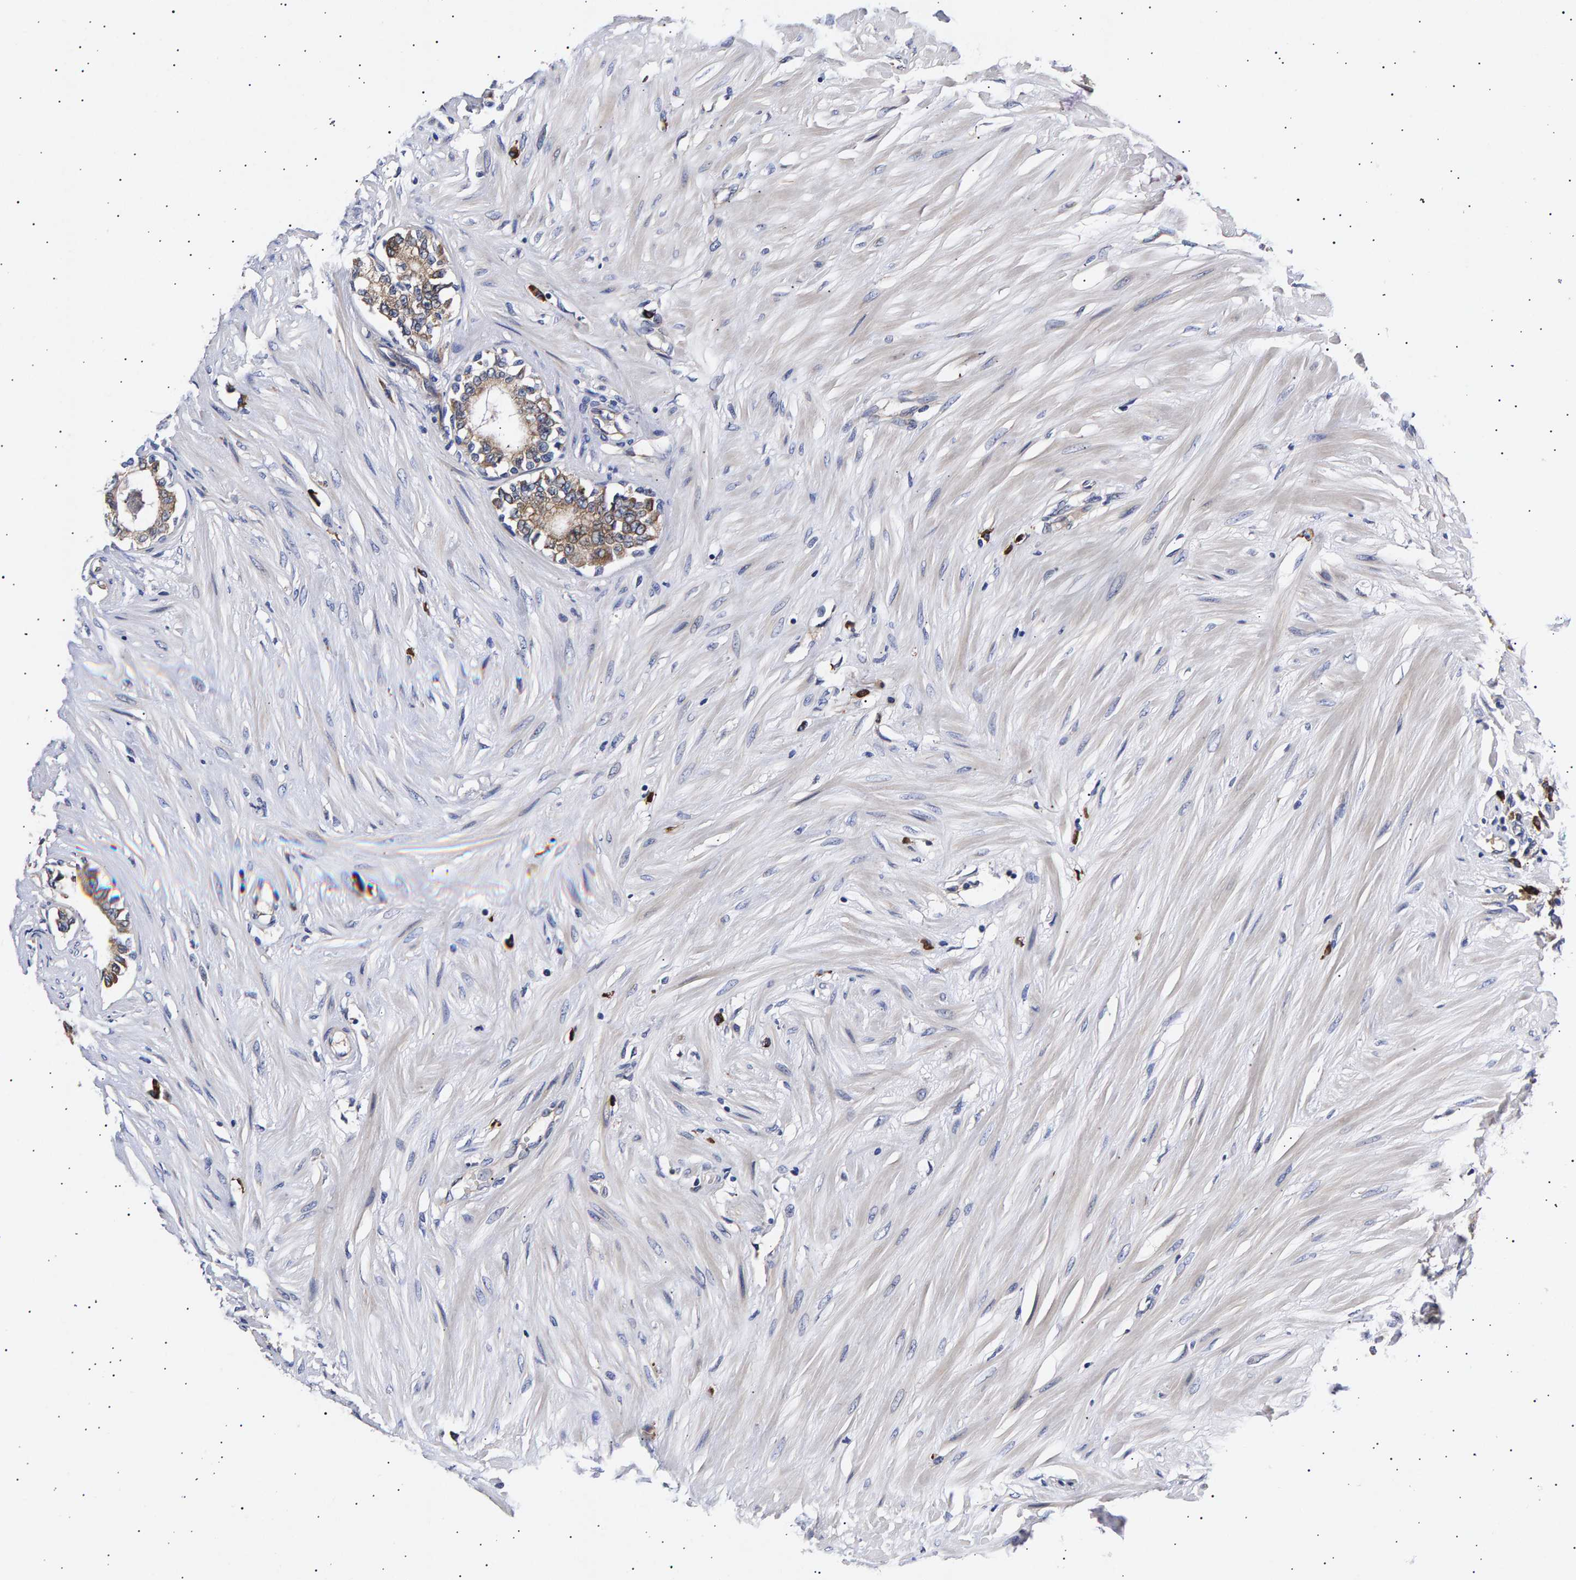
{"staining": {"intensity": "moderate", "quantity": ">75%", "location": "cytoplasmic/membranous"}, "tissue": "seminal vesicle", "cell_type": "Glandular cells", "image_type": "normal", "snomed": [{"axis": "morphology", "description": "Normal tissue, NOS"}, {"axis": "morphology", "description": "Adenocarcinoma, High grade"}, {"axis": "topography", "description": "Prostate"}, {"axis": "topography", "description": "Seminal veicle"}], "caption": "Glandular cells exhibit moderate cytoplasmic/membranous expression in approximately >75% of cells in normal seminal vesicle.", "gene": "ANKRD40", "patient": {"sex": "male", "age": 55}}